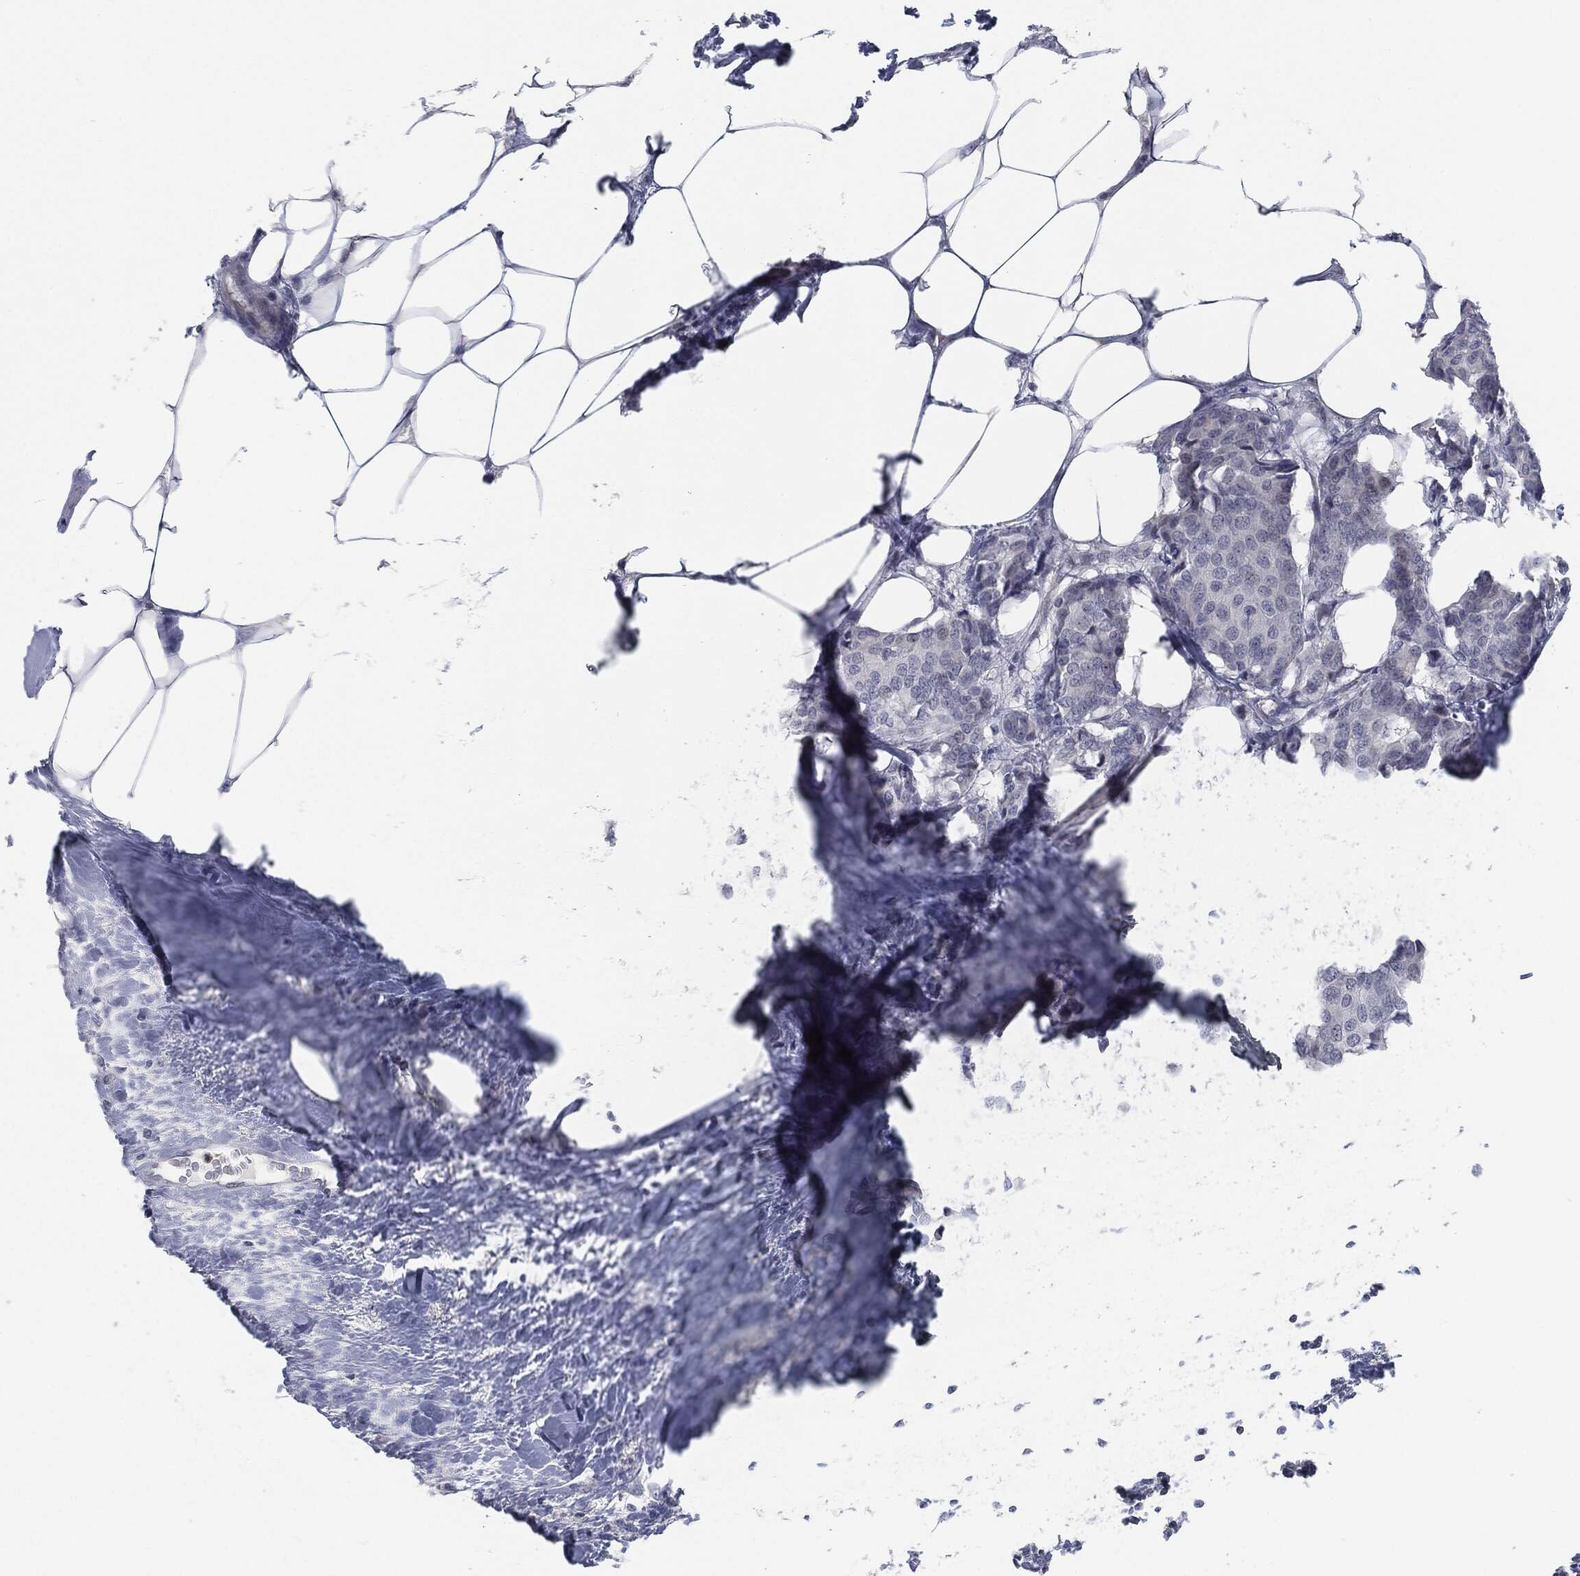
{"staining": {"intensity": "negative", "quantity": "none", "location": "none"}, "tissue": "breast cancer", "cell_type": "Tumor cells", "image_type": "cancer", "snomed": [{"axis": "morphology", "description": "Duct carcinoma"}, {"axis": "topography", "description": "Breast"}], "caption": "Tumor cells are negative for protein expression in human breast cancer.", "gene": "PROM1", "patient": {"sex": "female", "age": 75}}